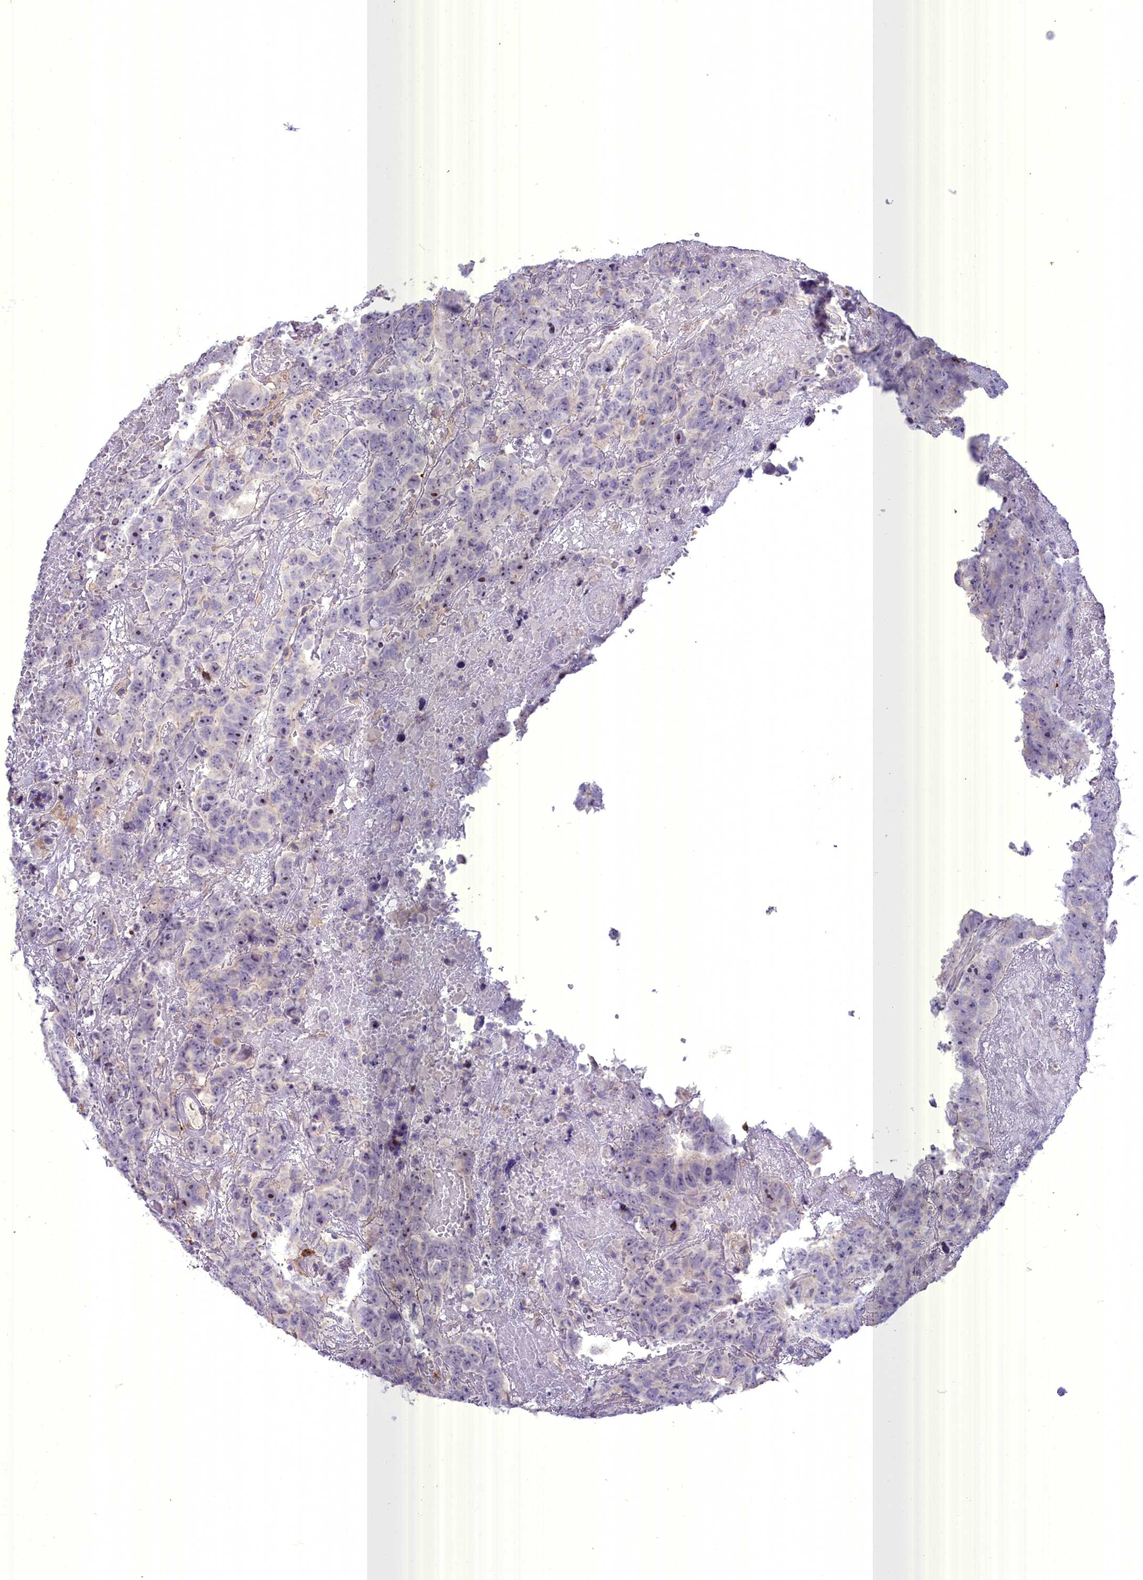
{"staining": {"intensity": "negative", "quantity": "none", "location": "none"}, "tissue": "testis cancer", "cell_type": "Tumor cells", "image_type": "cancer", "snomed": [{"axis": "morphology", "description": "Carcinoma, Embryonal, NOS"}, {"axis": "topography", "description": "Testis"}], "caption": "This is a micrograph of IHC staining of testis cancer (embryonal carcinoma), which shows no positivity in tumor cells. (DAB immunohistochemistry with hematoxylin counter stain).", "gene": "BLNK", "patient": {"sex": "male", "age": 45}}